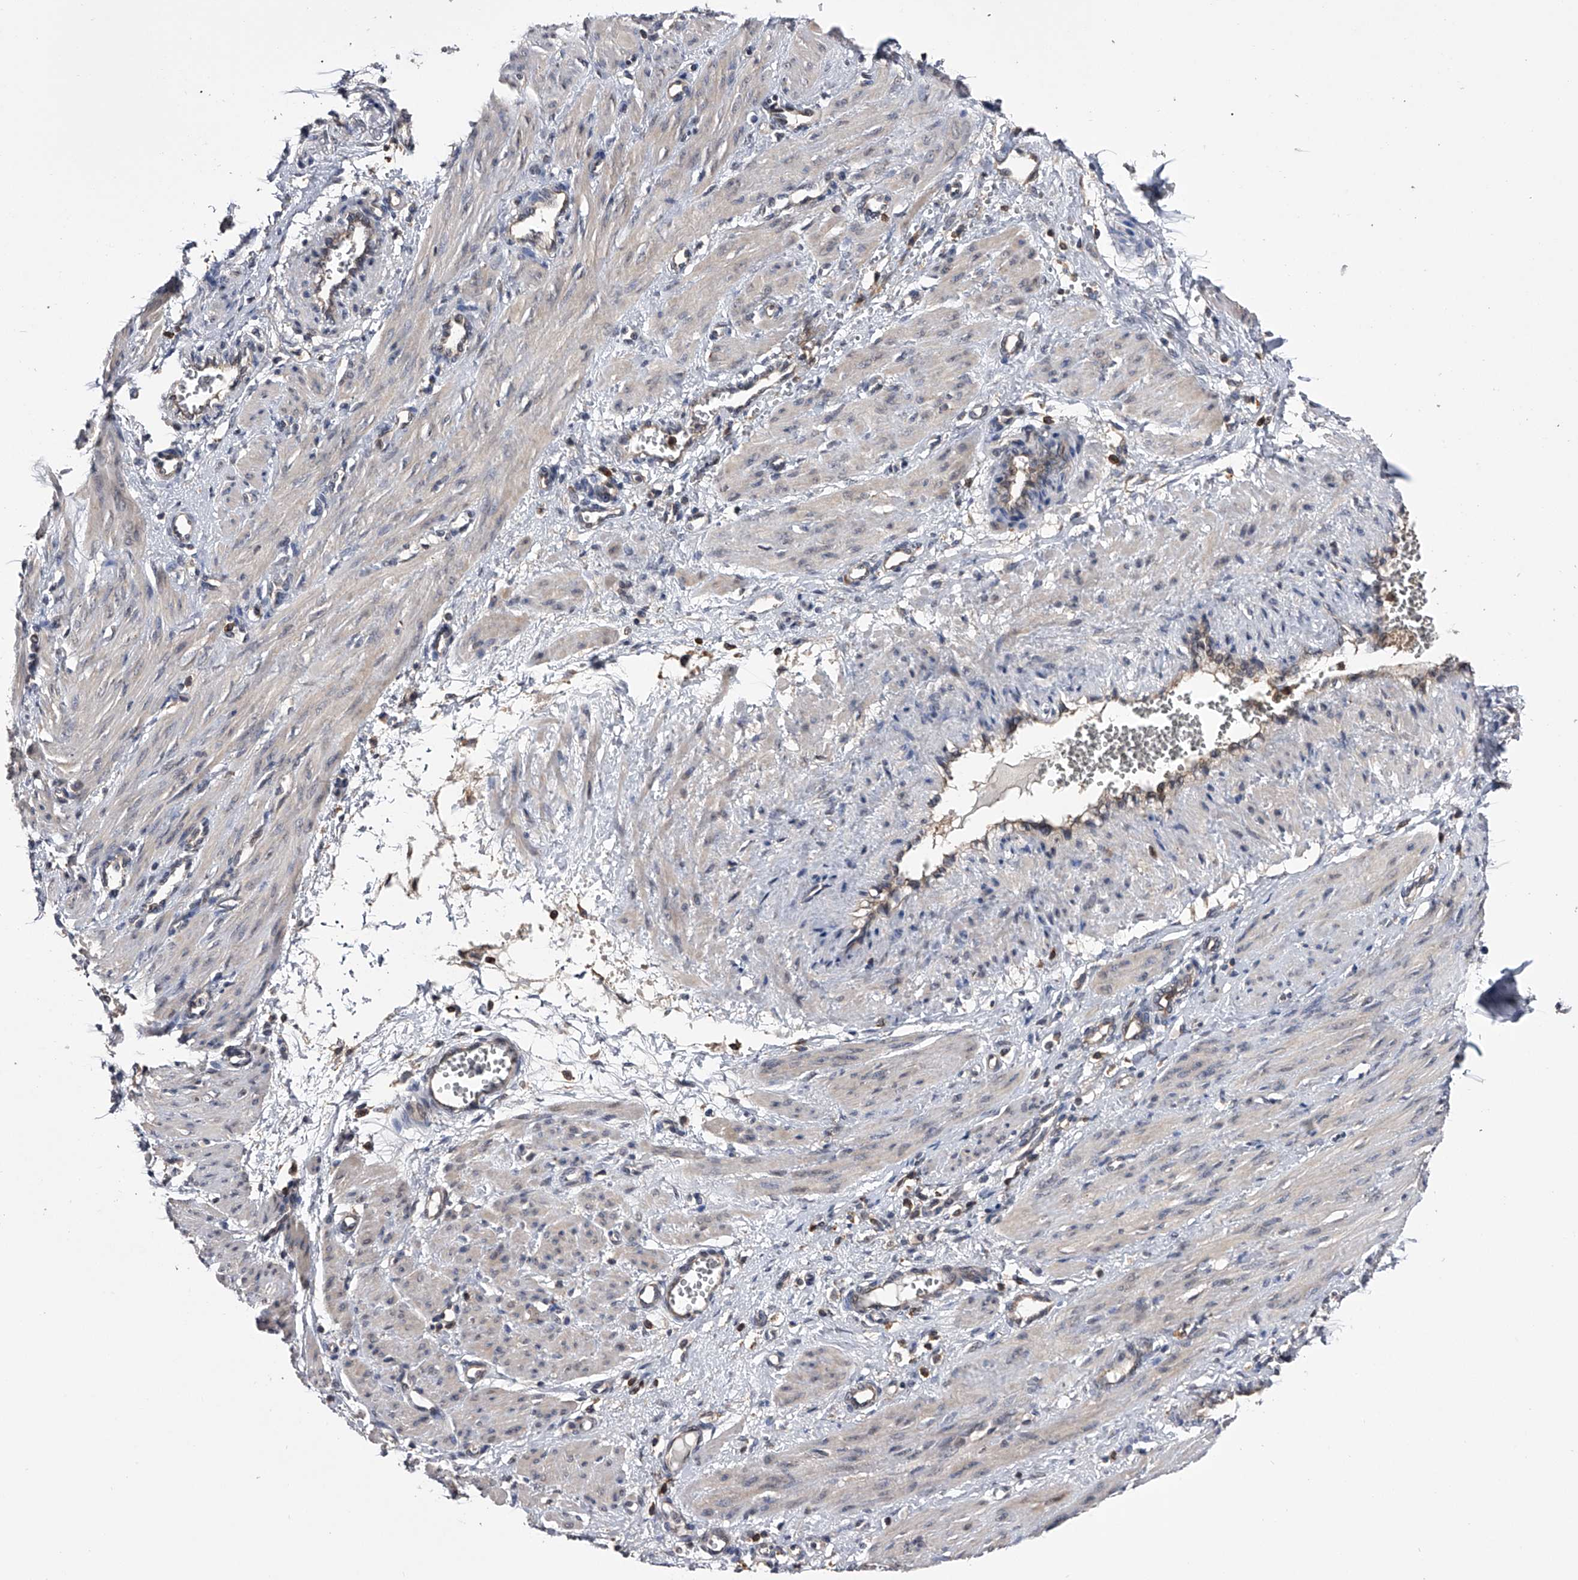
{"staining": {"intensity": "negative", "quantity": "none", "location": "none"}, "tissue": "smooth muscle", "cell_type": "Smooth muscle cells", "image_type": "normal", "snomed": [{"axis": "morphology", "description": "Normal tissue, NOS"}, {"axis": "topography", "description": "Endometrium"}], "caption": "An IHC photomicrograph of unremarkable smooth muscle is shown. There is no staining in smooth muscle cells of smooth muscle.", "gene": "PAN3", "patient": {"sex": "female", "age": 33}}